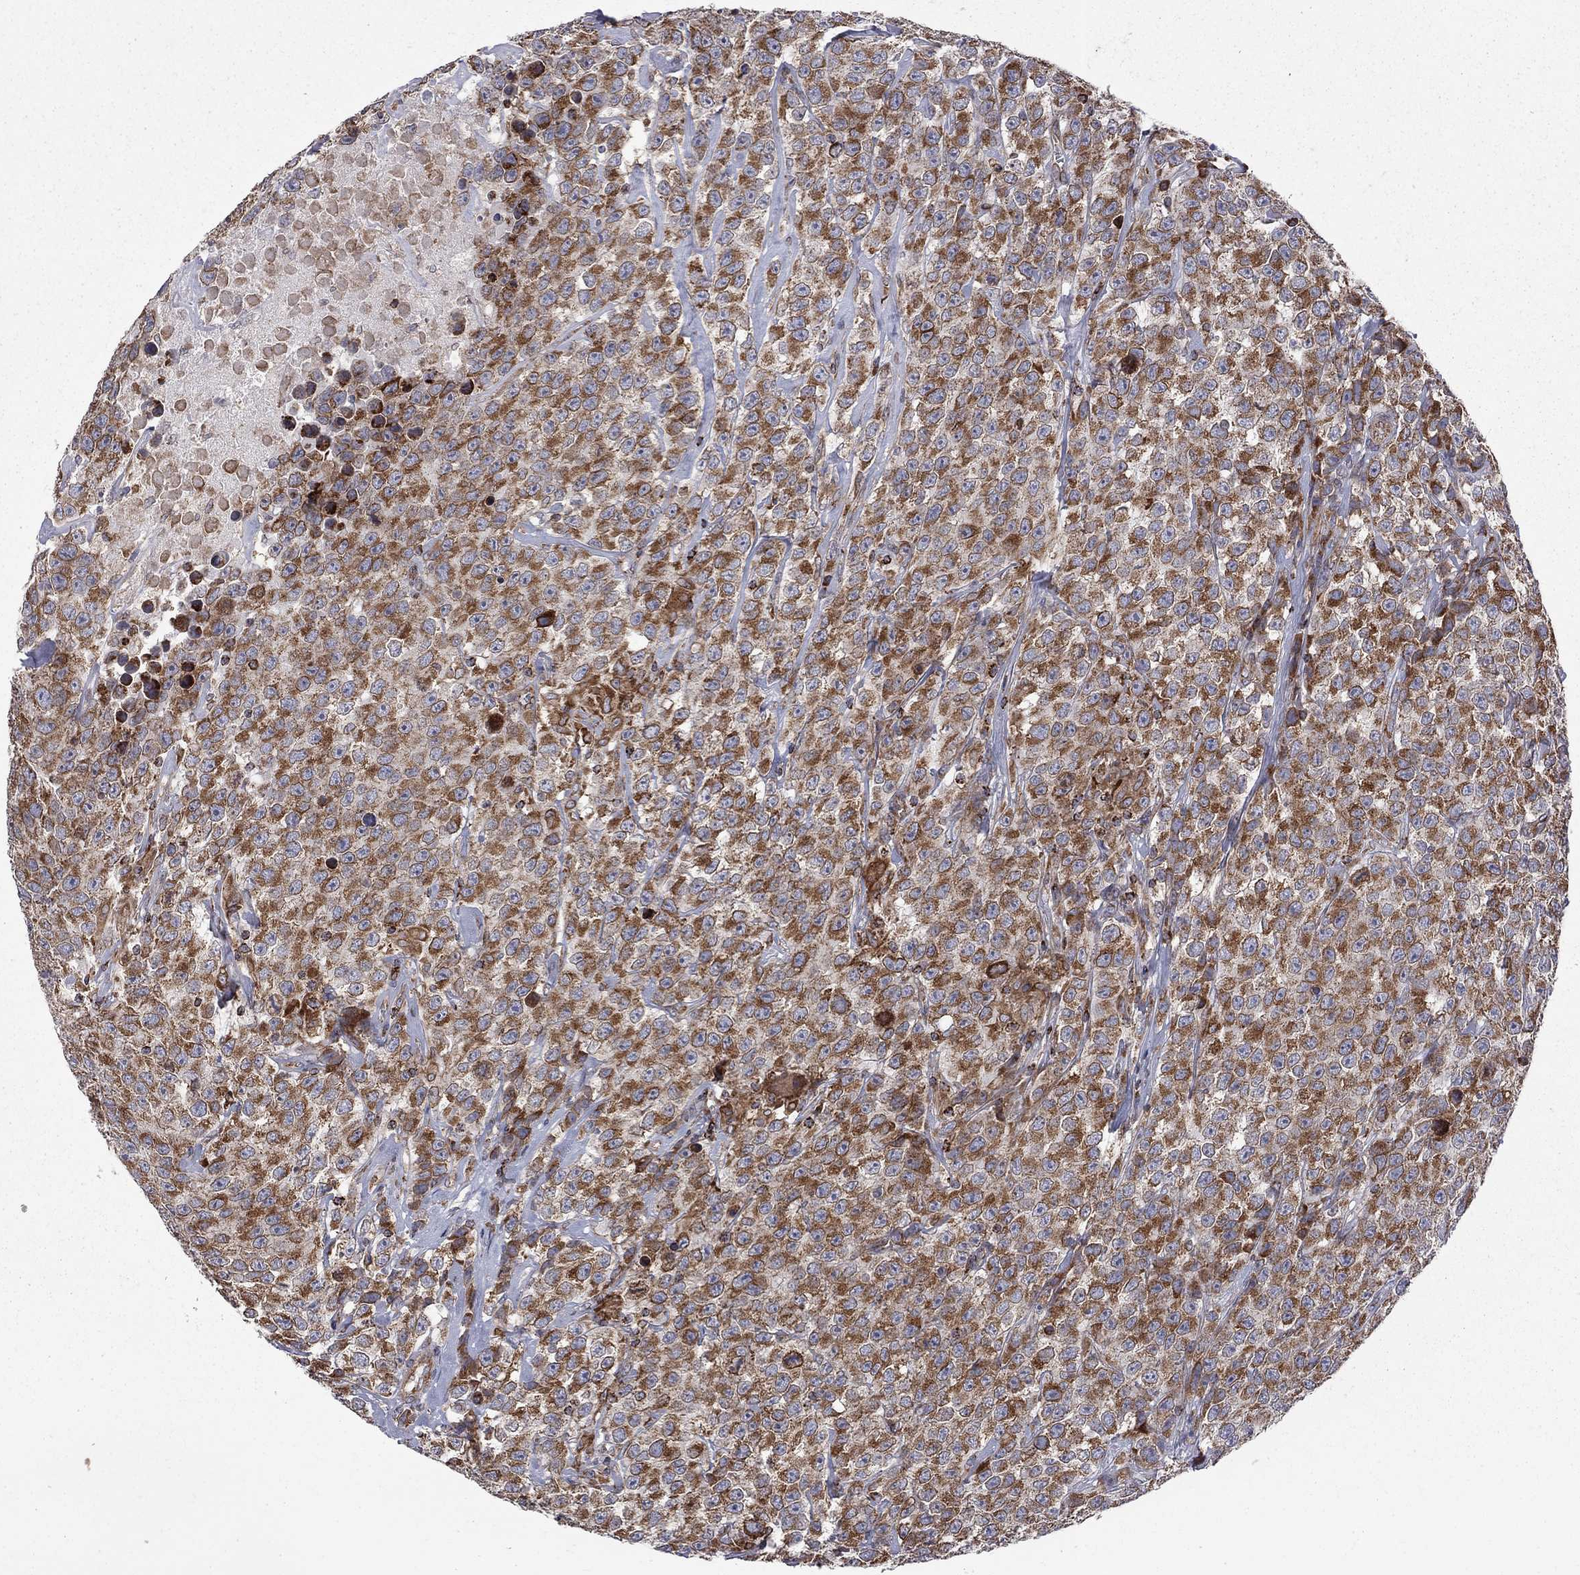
{"staining": {"intensity": "strong", "quantity": ">75%", "location": "cytoplasmic/membranous"}, "tissue": "testis cancer", "cell_type": "Tumor cells", "image_type": "cancer", "snomed": [{"axis": "morphology", "description": "Seminoma, NOS"}, {"axis": "topography", "description": "Testis"}], "caption": "A high amount of strong cytoplasmic/membranous expression is present in about >75% of tumor cells in testis seminoma tissue. (IHC, brightfield microscopy, high magnification).", "gene": "CLPTM1", "patient": {"sex": "male", "age": 59}}